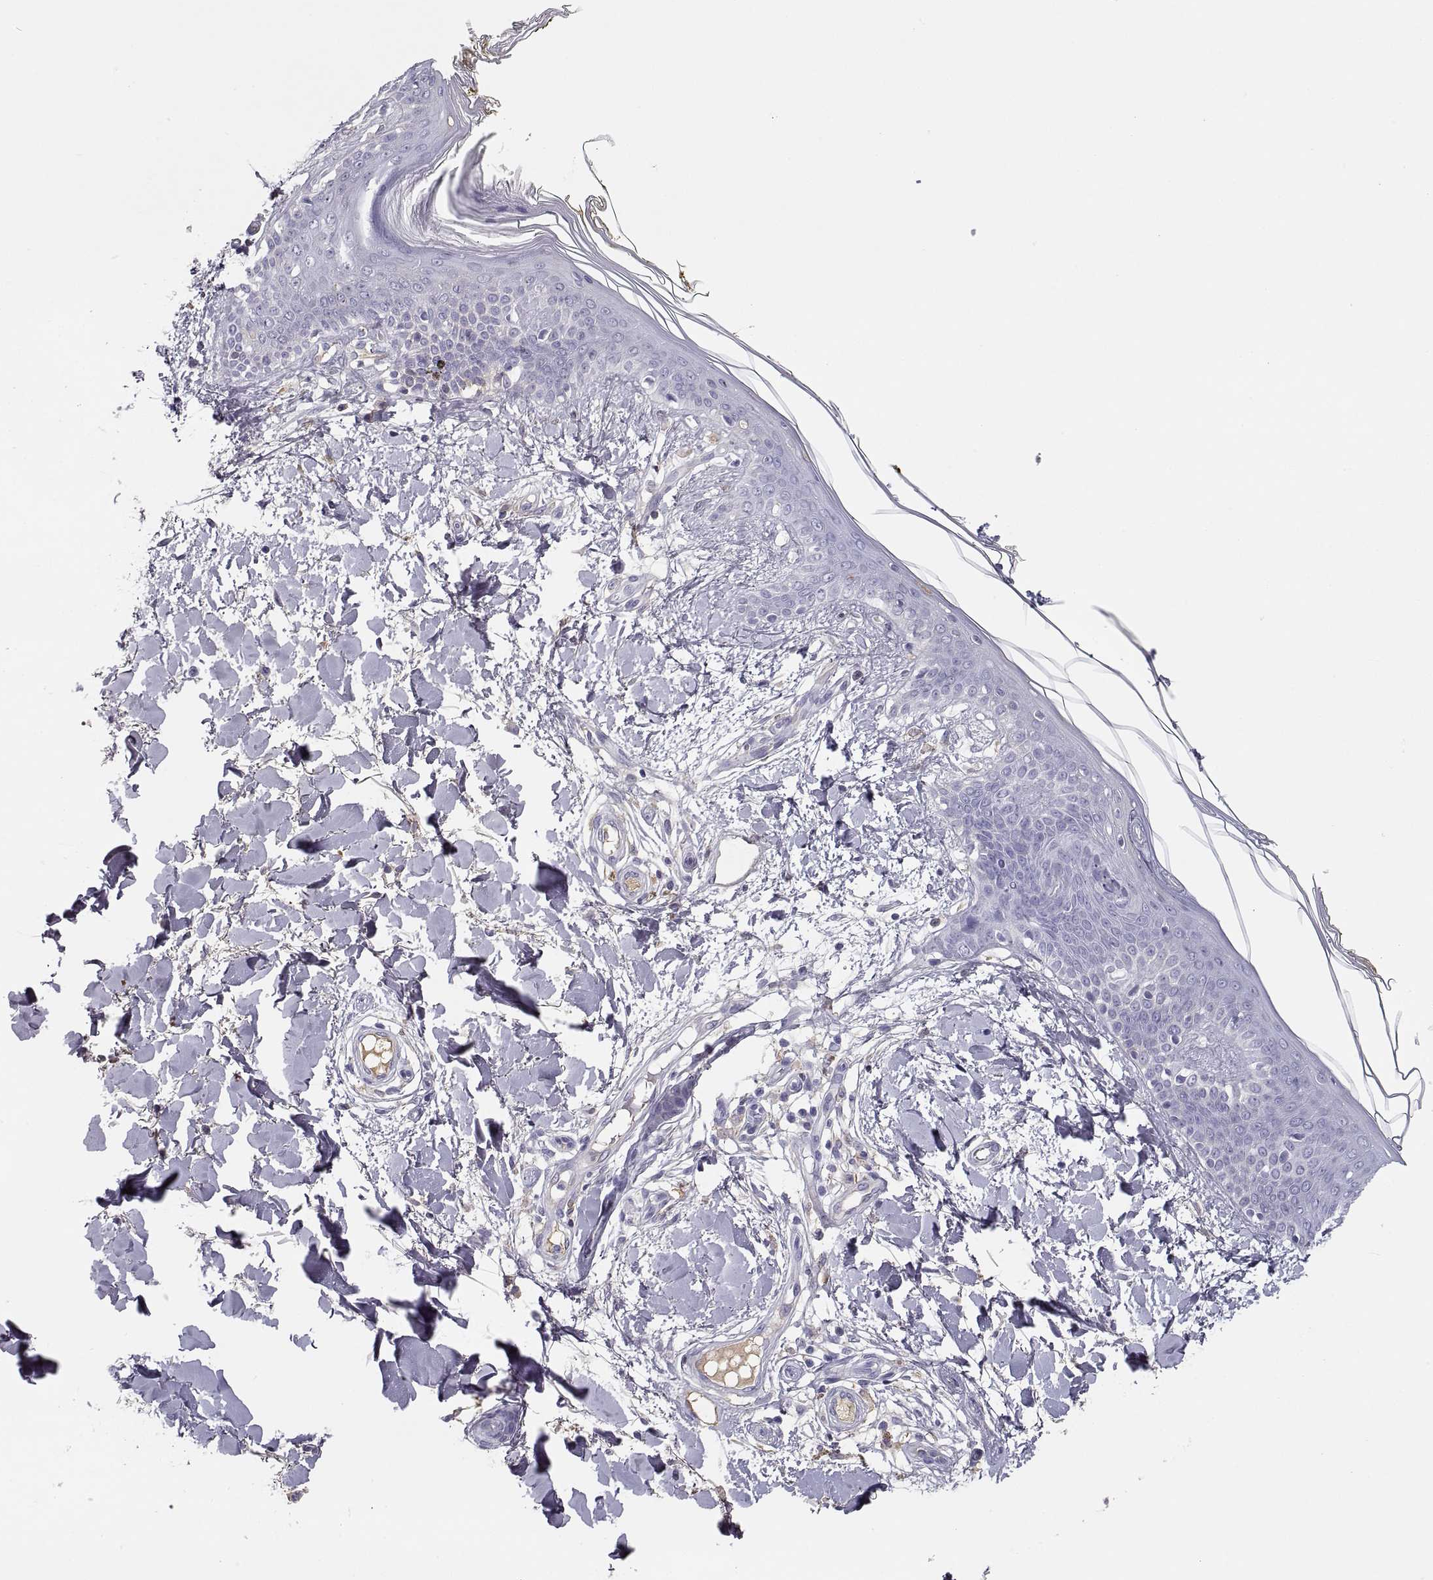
{"staining": {"intensity": "negative", "quantity": "none", "location": "none"}, "tissue": "skin", "cell_type": "Fibroblasts", "image_type": "normal", "snomed": [{"axis": "morphology", "description": "Normal tissue, NOS"}, {"axis": "topography", "description": "Skin"}], "caption": "IHC photomicrograph of benign skin: skin stained with DAB displays no significant protein expression in fibroblasts.", "gene": "MAGEB2", "patient": {"sex": "female", "age": 34}}